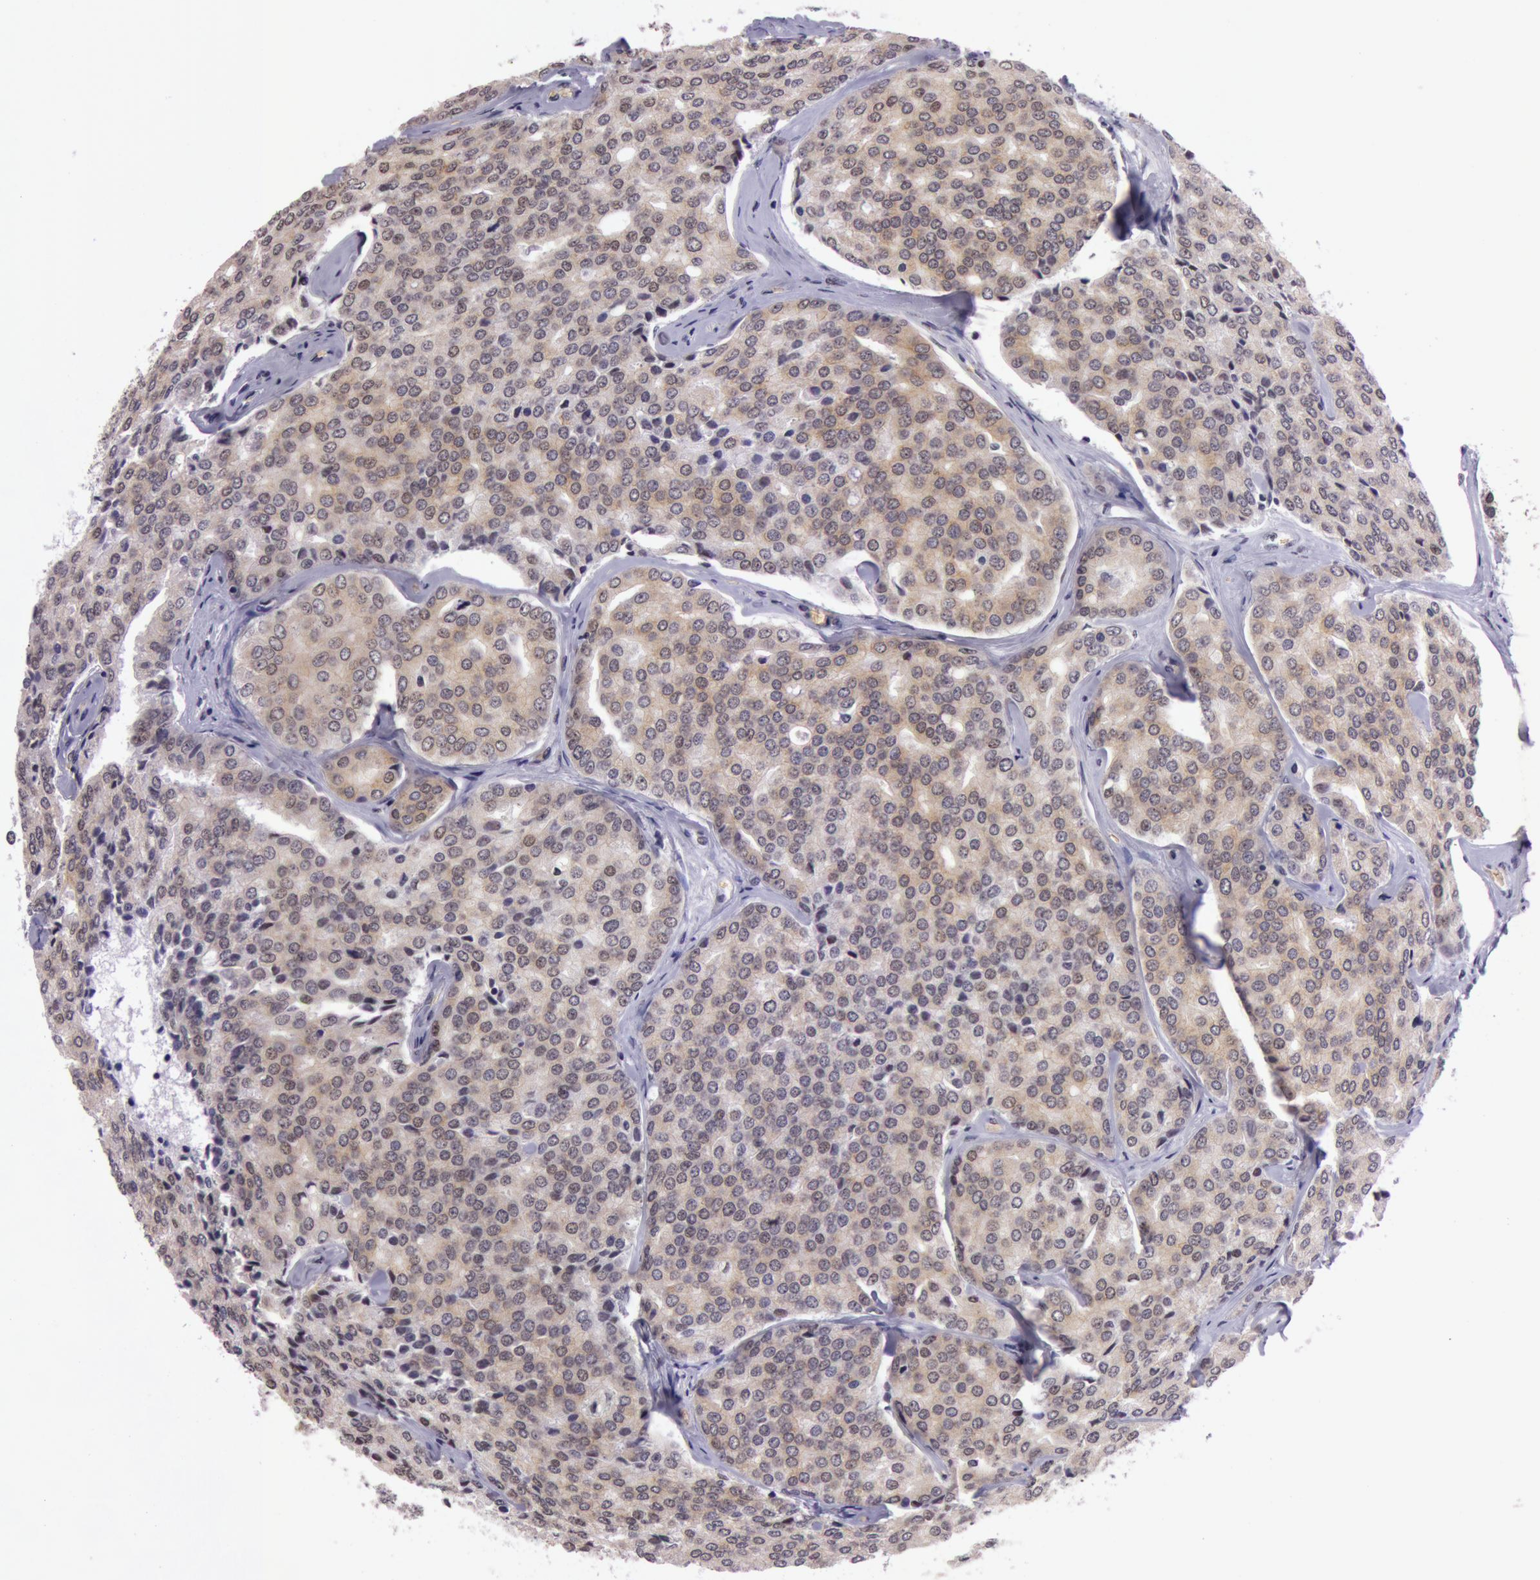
{"staining": {"intensity": "weak", "quantity": "25%-75%", "location": "cytoplasmic/membranous"}, "tissue": "prostate cancer", "cell_type": "Tumor cells", "image_type": "cancer", "snomed": [{"axis": "morphology", "description": "Adenocarcinoma, High grade"}, {"axis": "topography", "description": "Prostate"}], "caption": "This is an image of immunohistochemistry staining of adenocarcinoma (high-grade) (prostate), which shows weak staining in the cytoplasmic/membranous of tumor cells.", "gene": "NBN", "patient": {"sex": "male", "age": 64}}